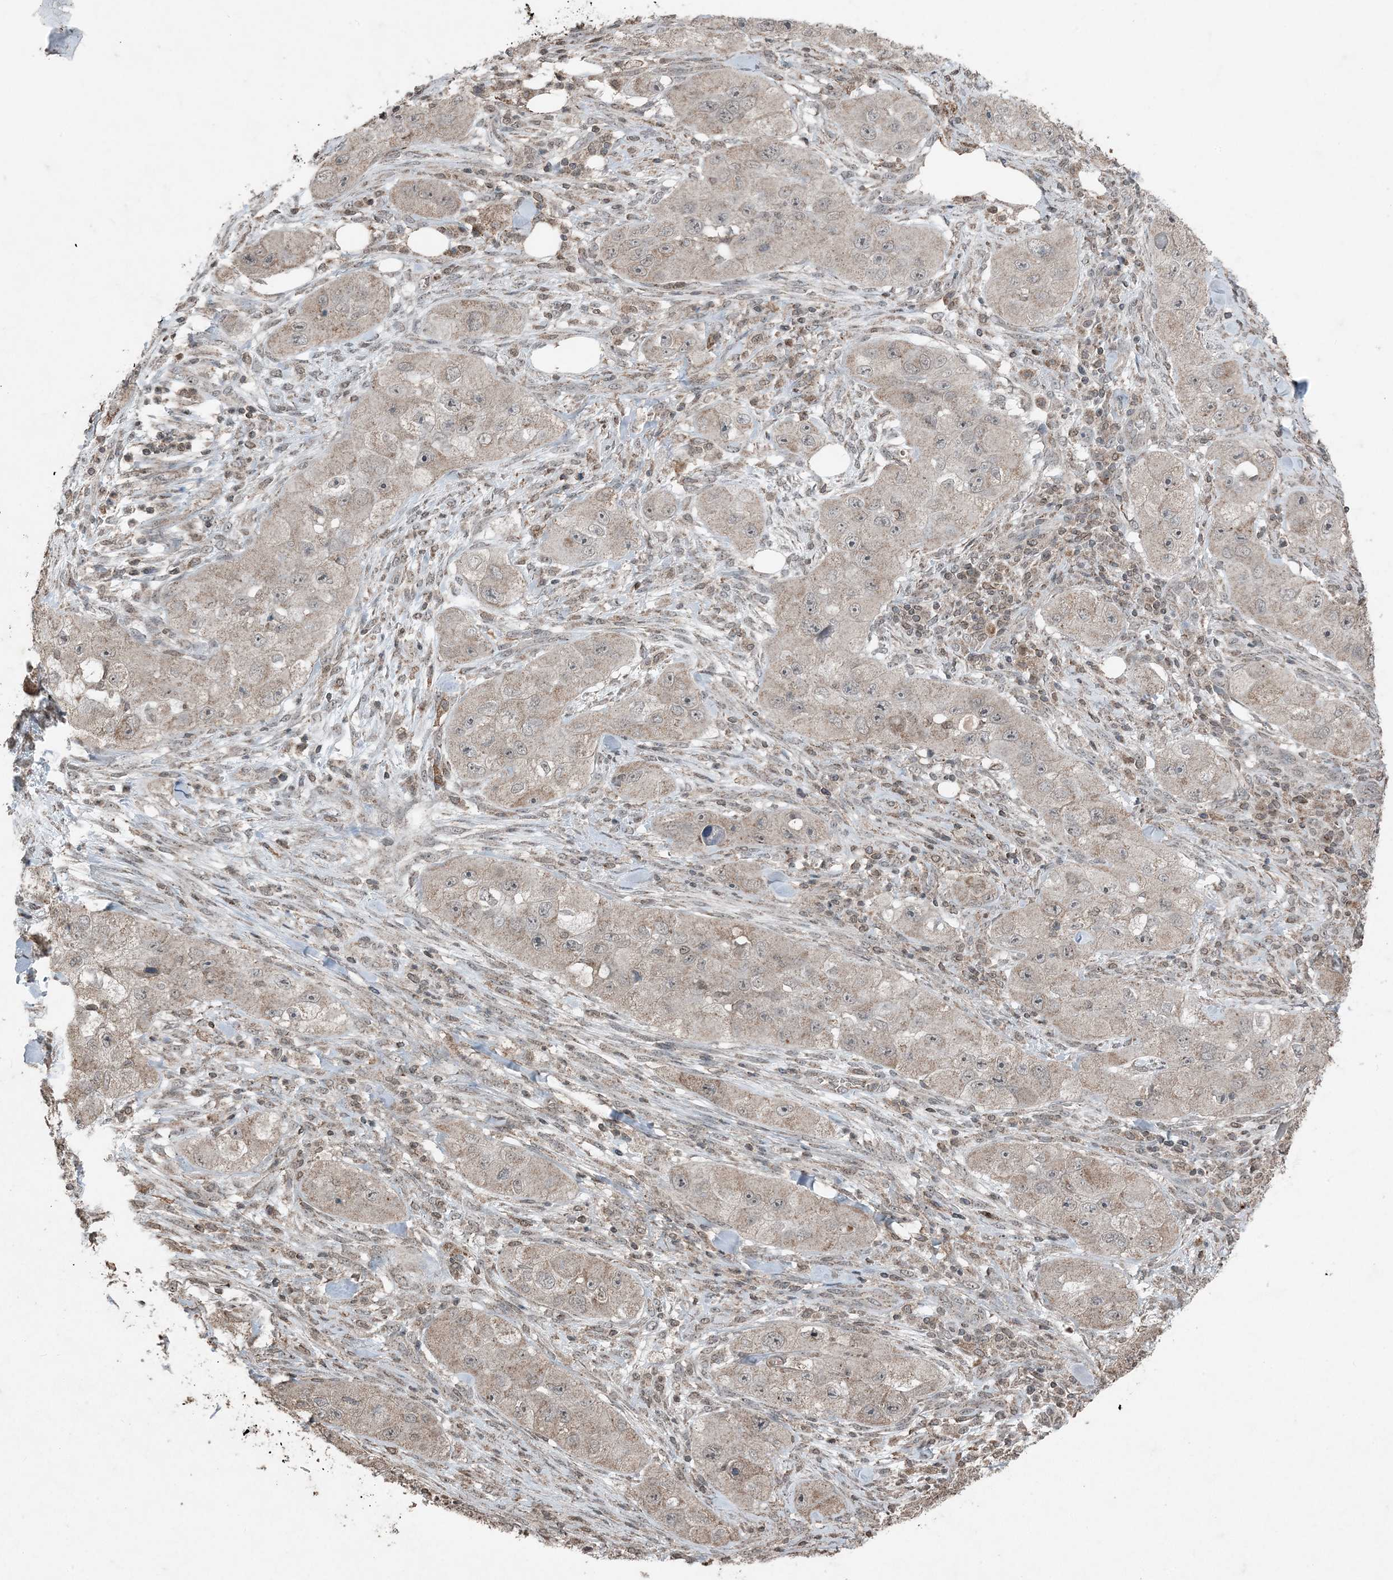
{"staining": {"intensity": "weak", "quantity": ">75%", "location": "cytoplasmic/membranous"}, "tissue": "skin cancer", "cell_type": "Tumor cells", "image_type": "cancer", "snomed": [{"axis": "morphology", "description": "Squamous cell carcinoma, NOS"}, {"axis": "topography", "description": "Skin"}, {"axis": "topography", "description": "Subcutis"}], "caption": "DAB immunohistochemical staining of skin cancer reveals weak cytoplasmic/membranous protein positivity in approximately >75% of tumor cells.", "gene": "GNL1", "patient": {"sex": "male", "age": 73}}